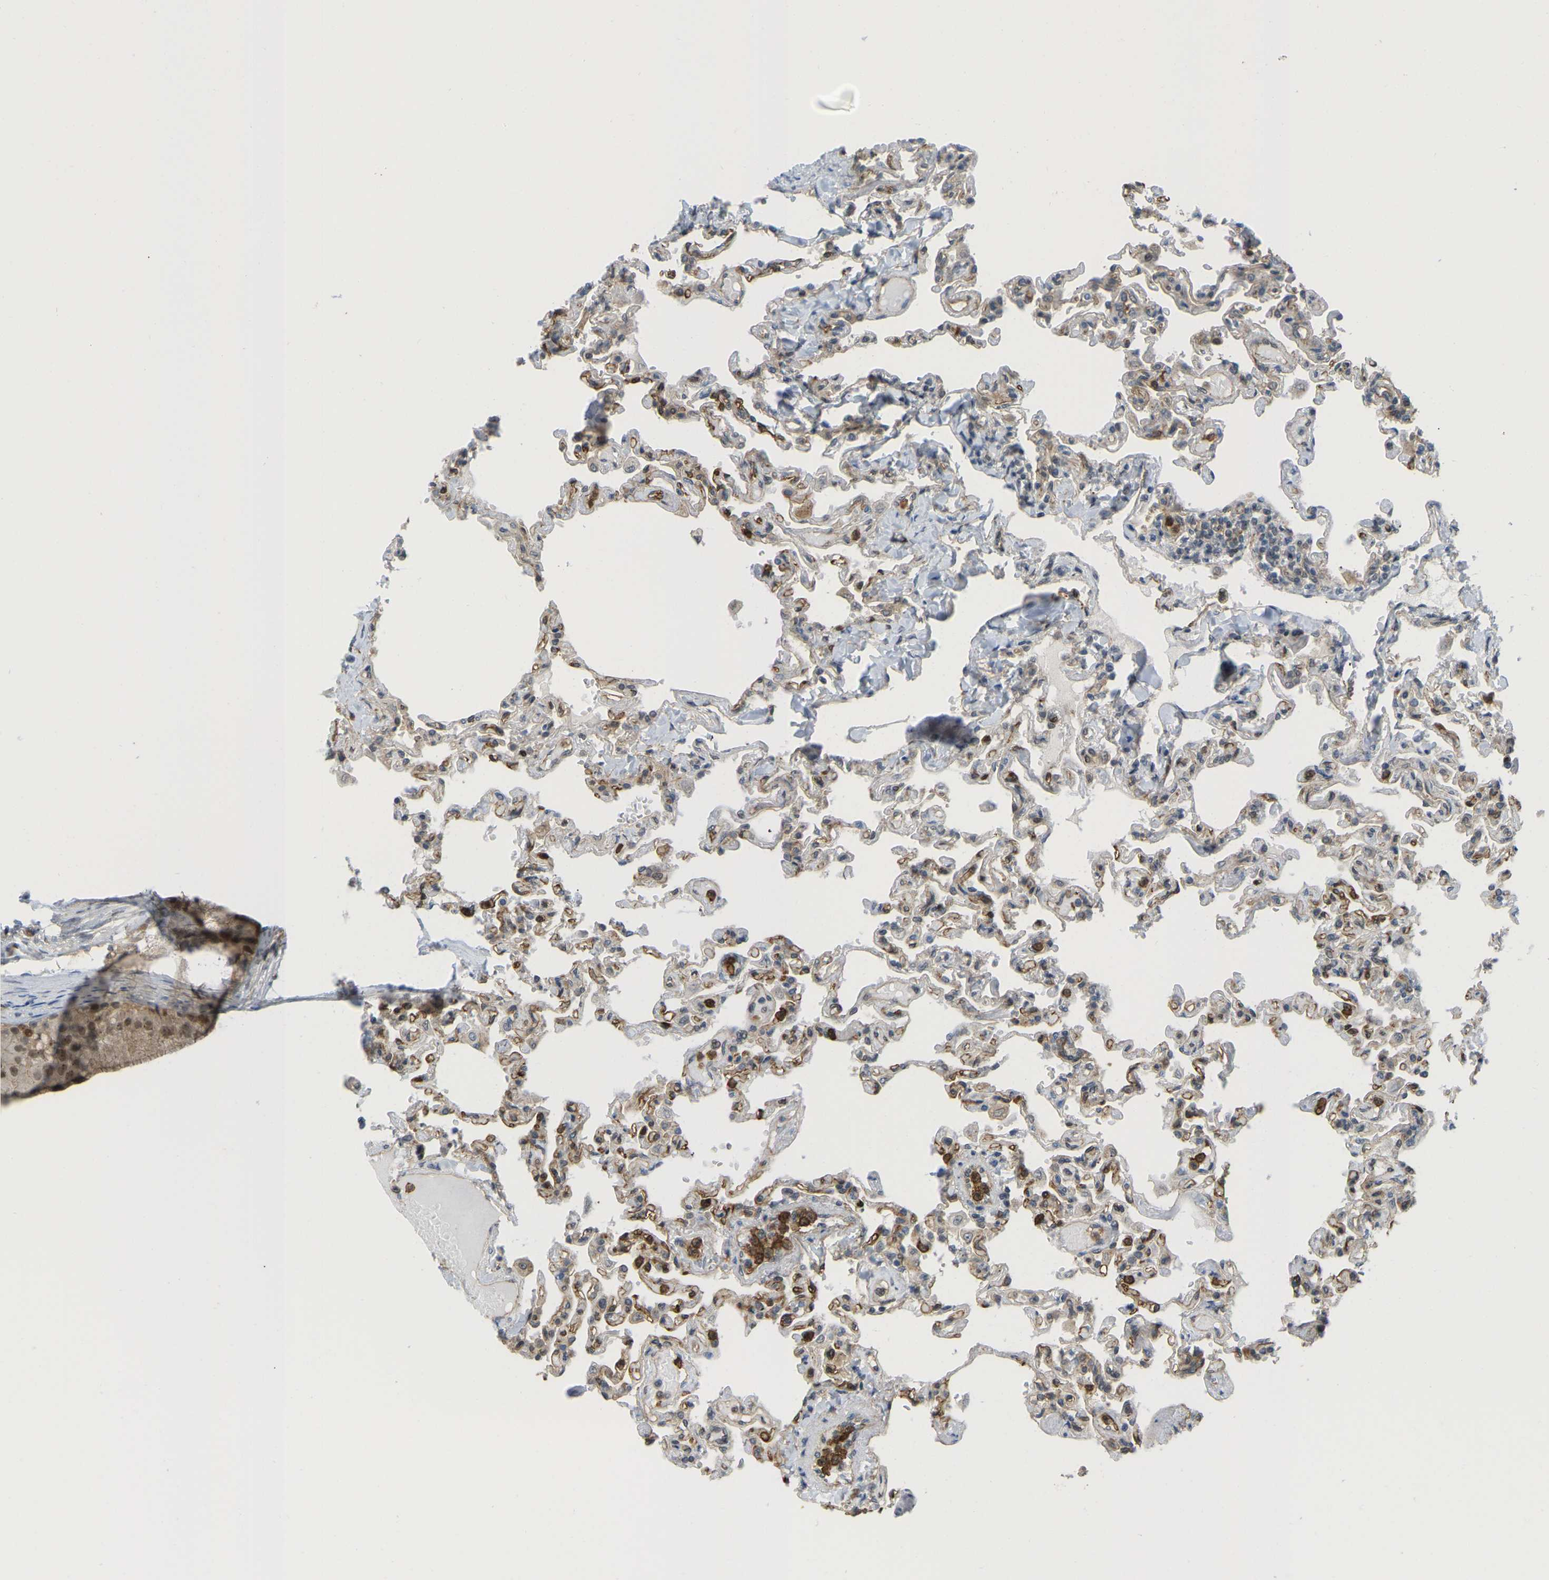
{"staining": {"intensity": "weak", "quantity": "25%-75%", "location": "cytoplasmic/membranous"}, "tissue": "lung", "cell_type": "Alveolar cells", "image_type": "normal", "snomed": [{"axis": "morphology", "description": "Normal tissue, NOS"}, {"axis": "topography", "description": "Lung"}], "caption": "Immunohistochemical staining of normal human lung shows 25%-75% levels of weak cytoplasmic/membranous protein expression in approximately 25%-75% of alveolar cells. (brown staining indicates protein expression, while blue staining denotes nuclei).", "gene": "SERPINB5", "patient": {"sex": "male", "age": 21}}